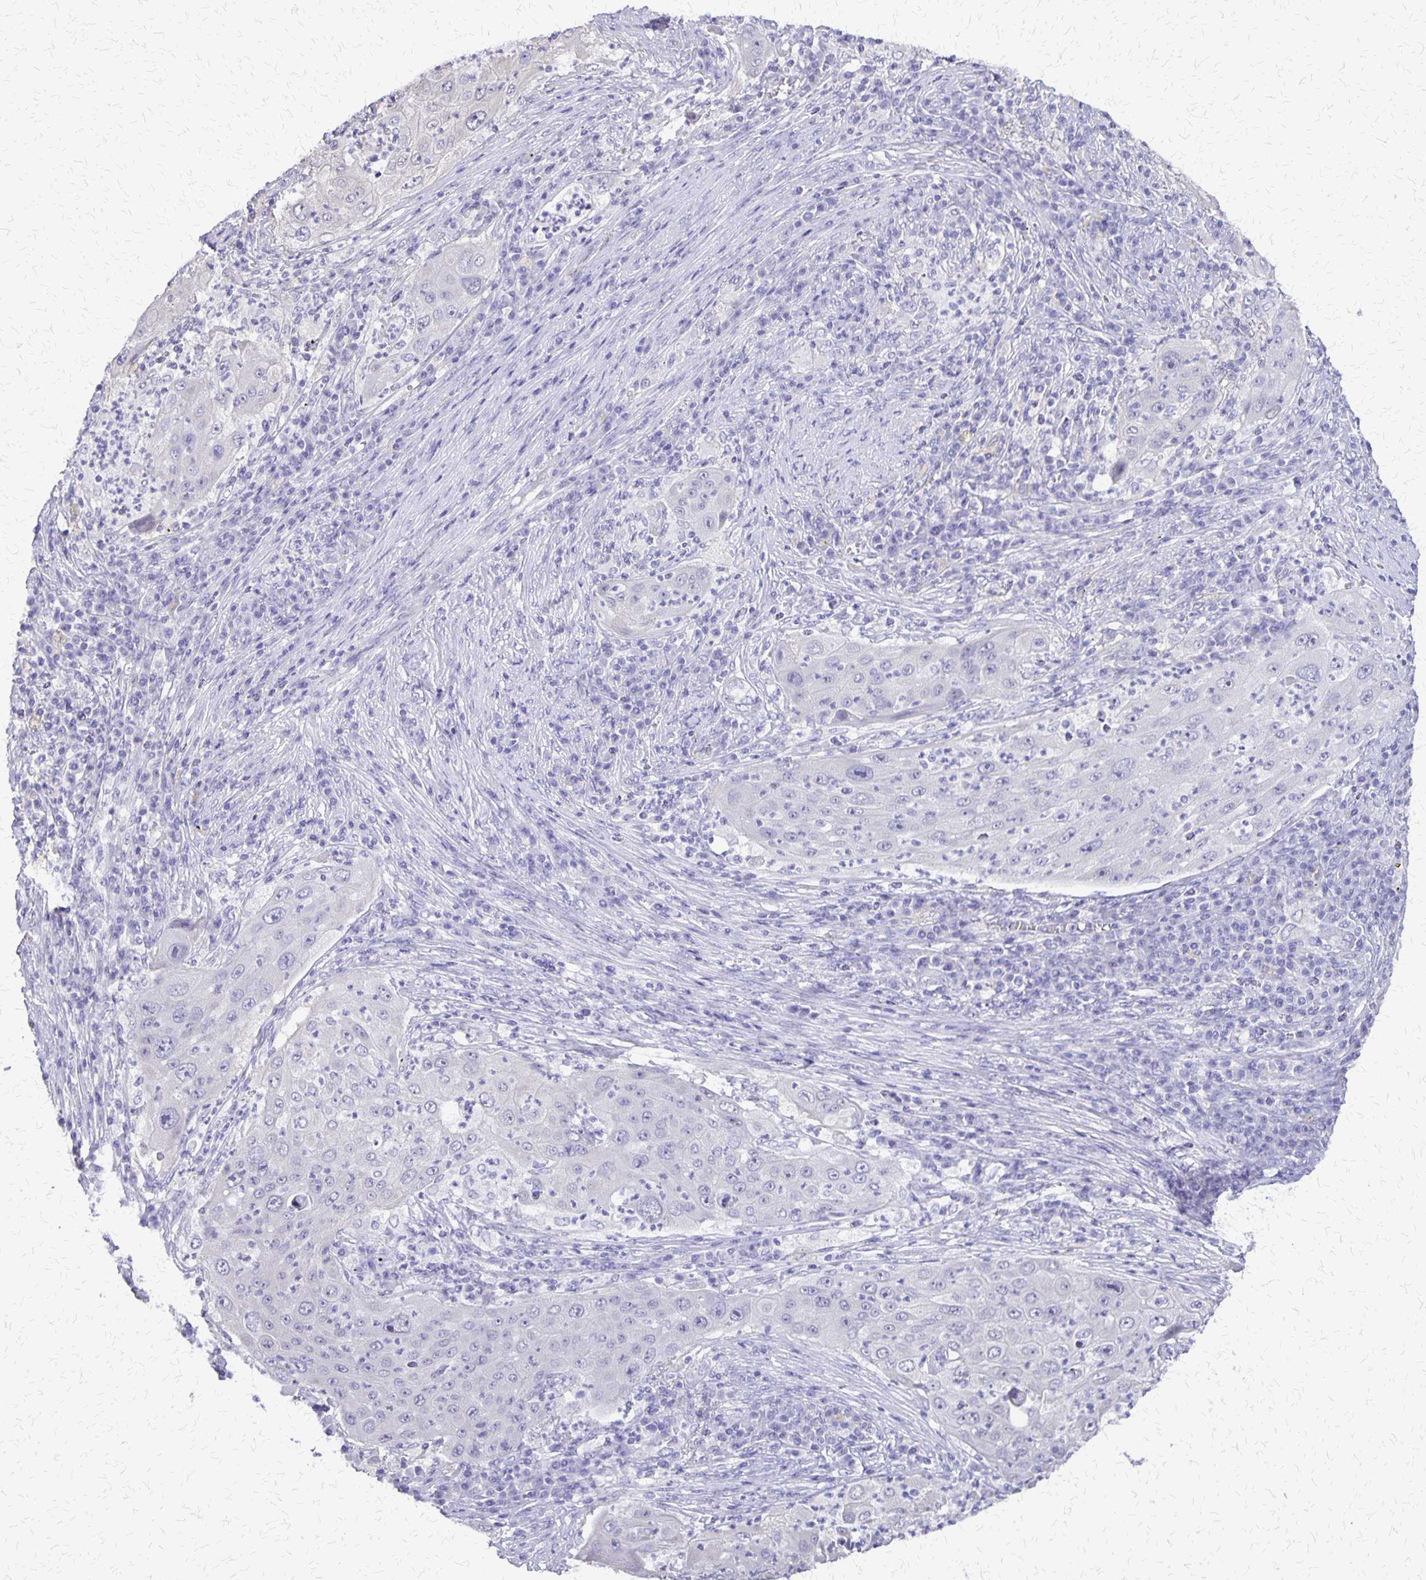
{"staining": {"intensity": "negative", "quantity": "none", "location": "none"}, "tissue": "lung cancer", "cell_type": "Tumor cells", "image_type": "cancer", "snomed": [{"axis": "morphology", "description": "Squamous cell carcinoma, NOS"}, {"axis": "topography", "description": "Lung"}], "caption": "High power microscopy histopathology image of an IHC photomicrograph of lung squamous cell carcinoma, revealing no significant positivity in tumor cells. (DAB immunohistochemistry with hematoxylin counter stain).", "gene": "SI", "patient": {"sex": "female", "age": 59}}